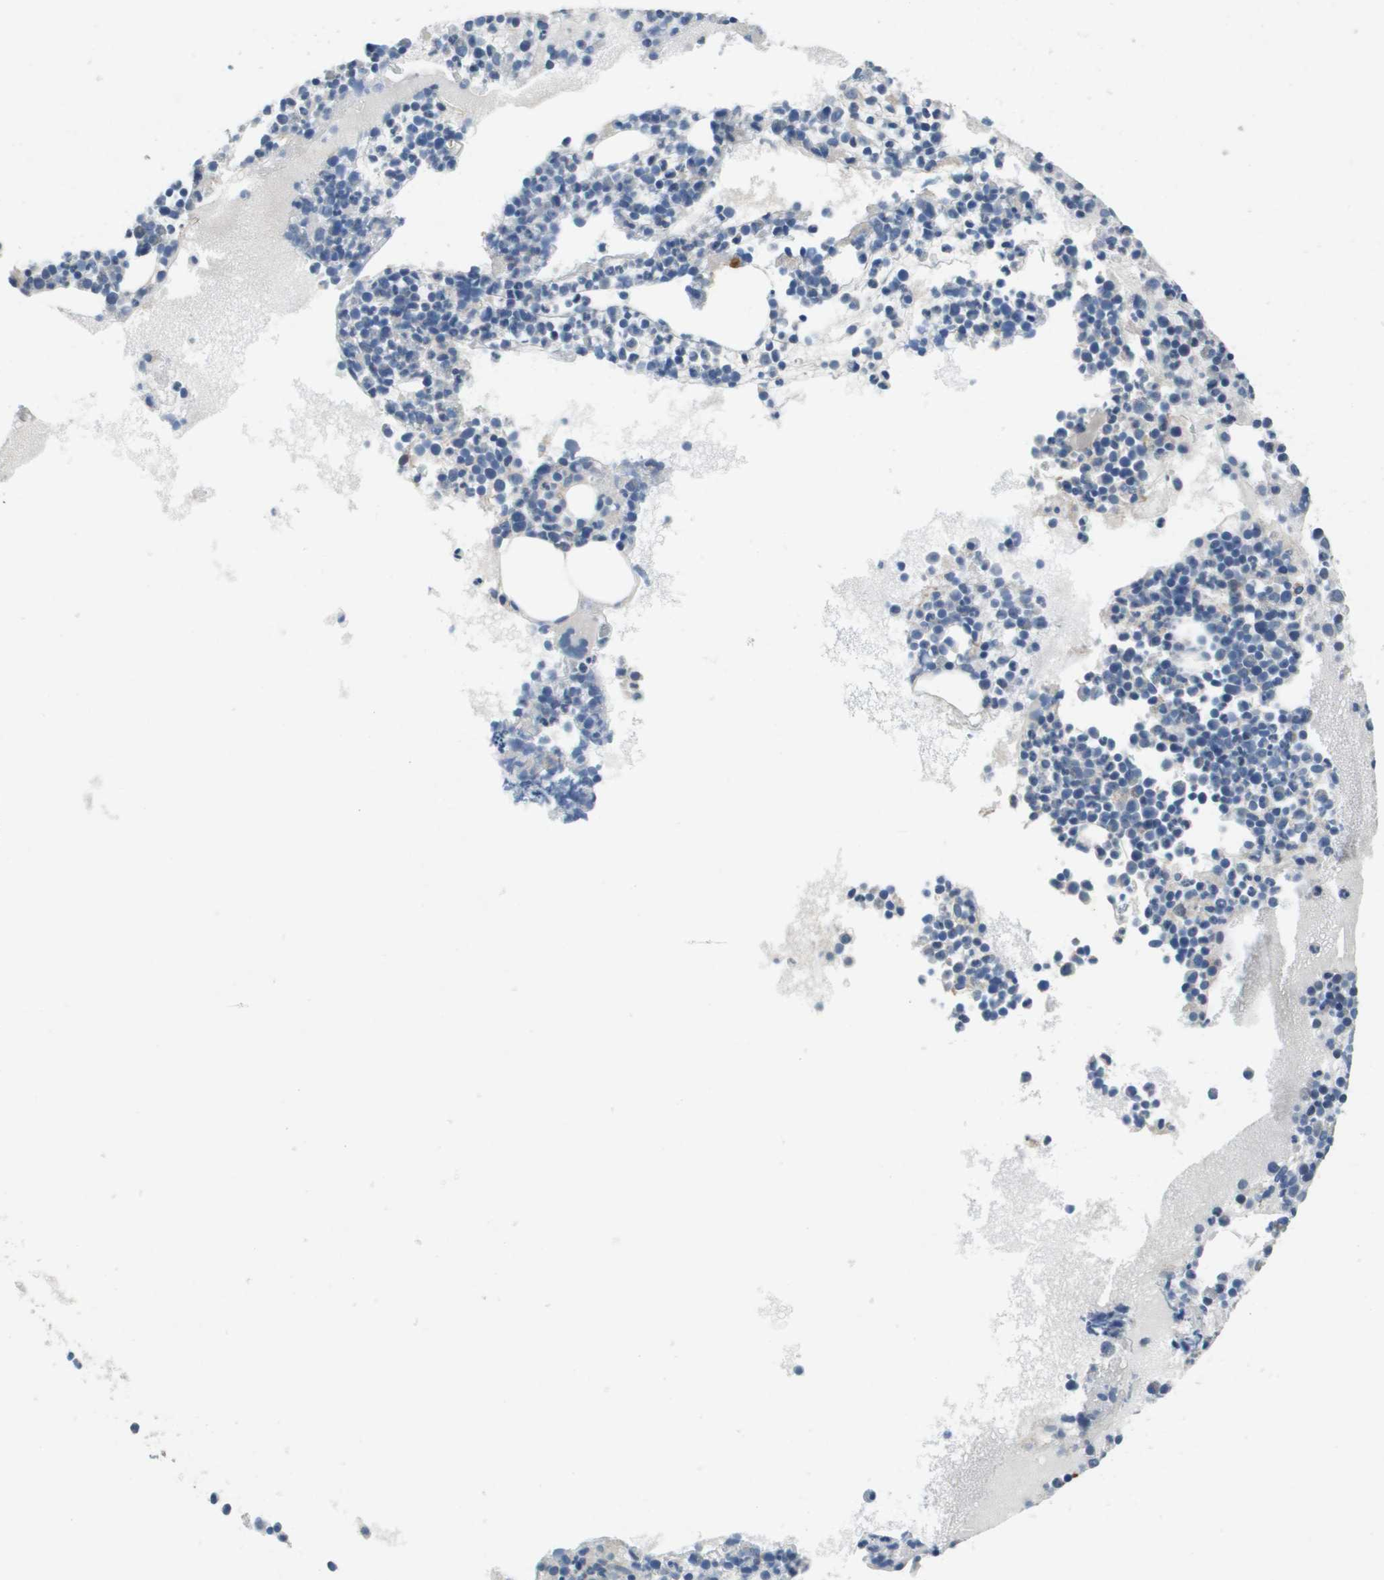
{"staining": {"intensity": "negative", "quantity": "none", "location": "none"}, "tissue": "bone marrow", "cell_type": "Hematopoietic cells", "image_type": "normal", "snomed": [{"axis": "morphology", "description": "Normal tissue, NOS"}, {"axis": "morphology", "description": "Inflammation, NOS"}, {"axis": "topography", "description": "Bone marrow"}], "caption": "Micrograph shows no protein positivity in hematopoietic cells of normal bone marrow.", "gene": "SCN4B", "patient": {"sex": "male", "age": 58}}